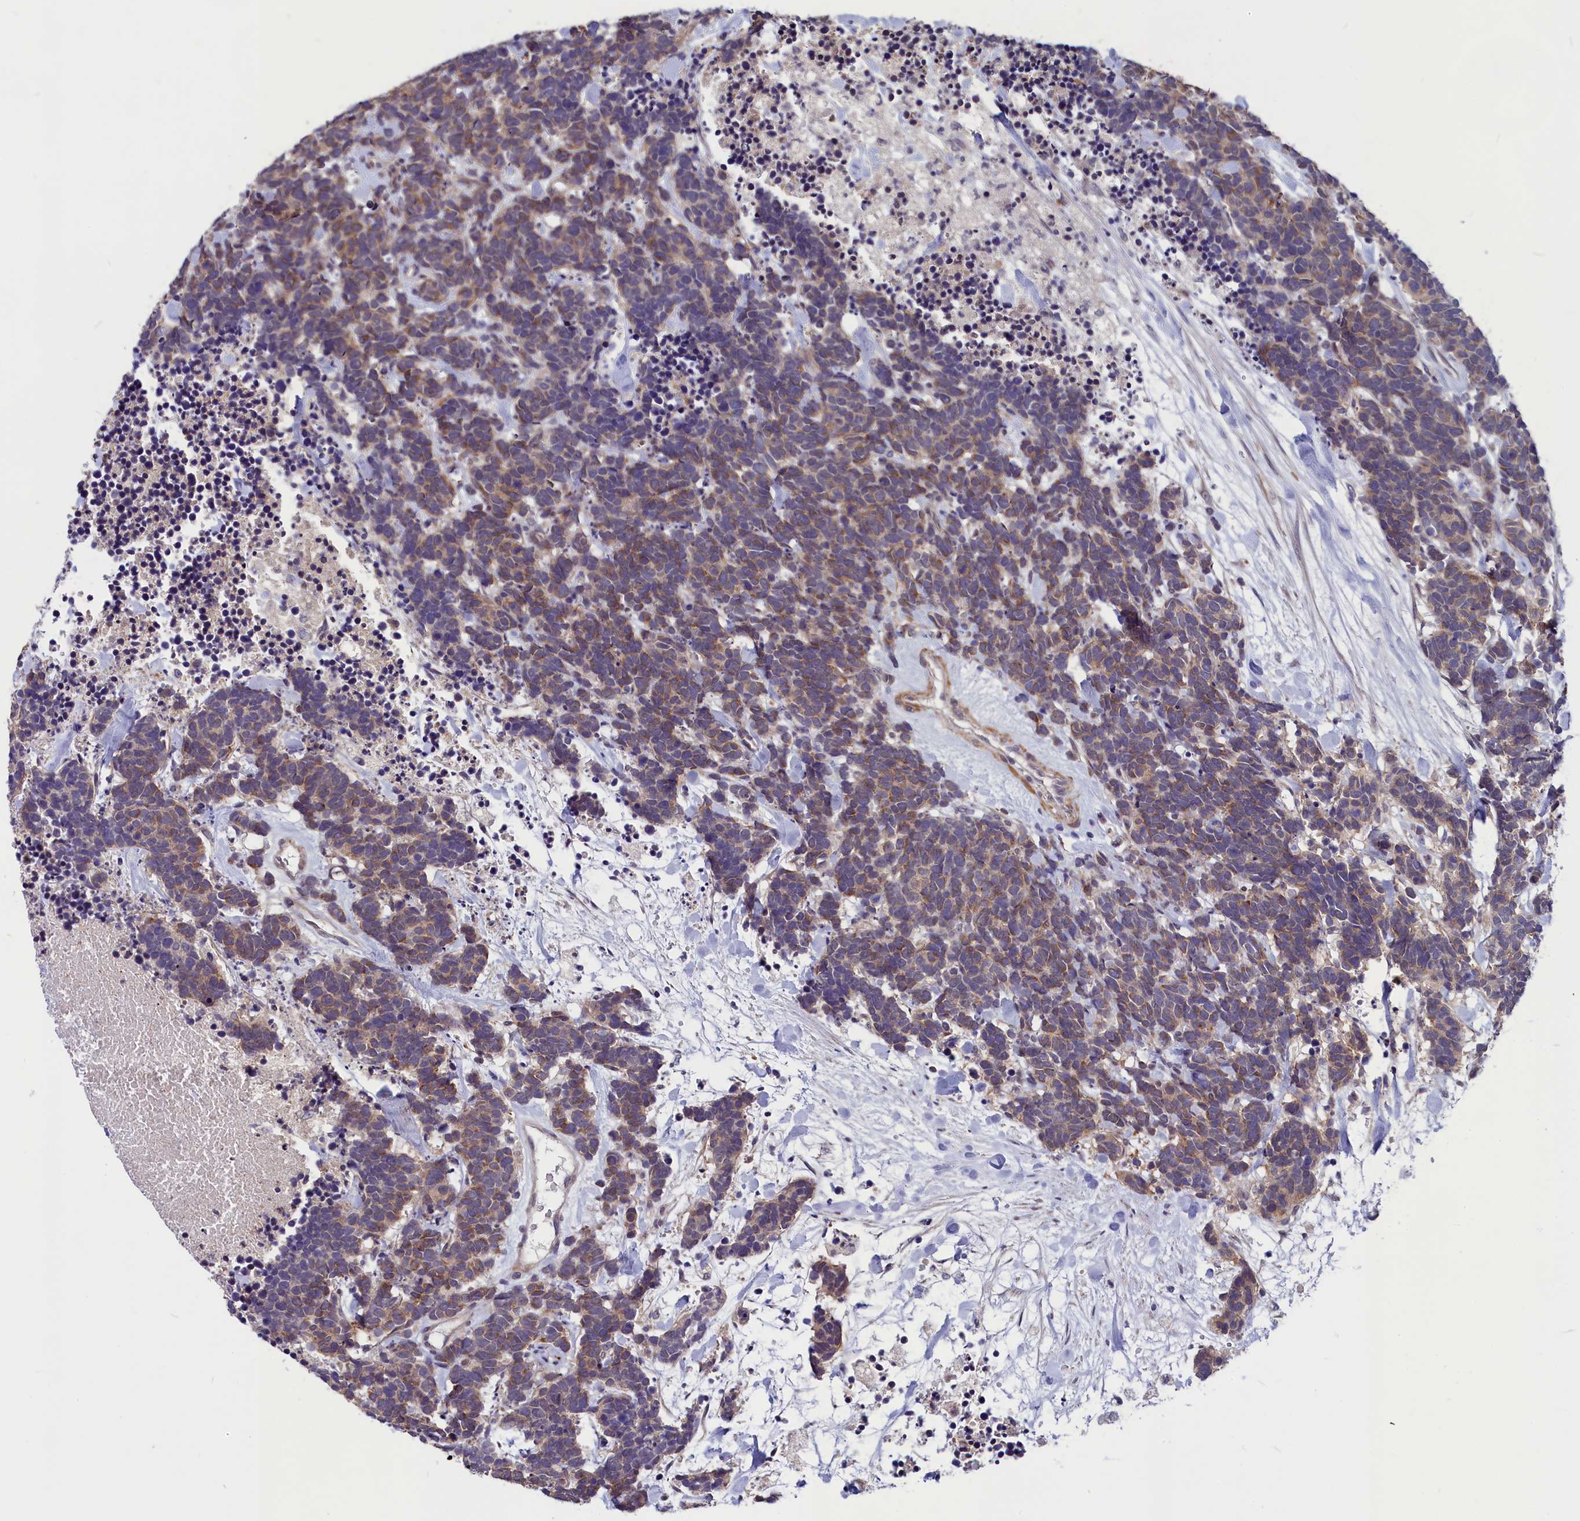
{"staining": {"intensity": "moderate", "quantity": ">75%", "location": "cytoplasmic/membranous"}, "tissue": "carcinoid", "cell_type": "Tumor cells", "image_type": "cancer", "snomed": [{"axis": "morphology", "description": "Carcinoma, NOS"}, {"axis": "morphology", "description": "Carcinoid, malignant, NOS"}, {"axis": "topography", "description": "Prostate"}], "caption": "DAB immunohistochemical staining of human carcinoid (malignant) displays moderate cytoplasmic/membranous protein staining in approximately >75% of tumor cells.", "gene": "SLC39A6", "patient": {"sex": "male", "age": 57}}